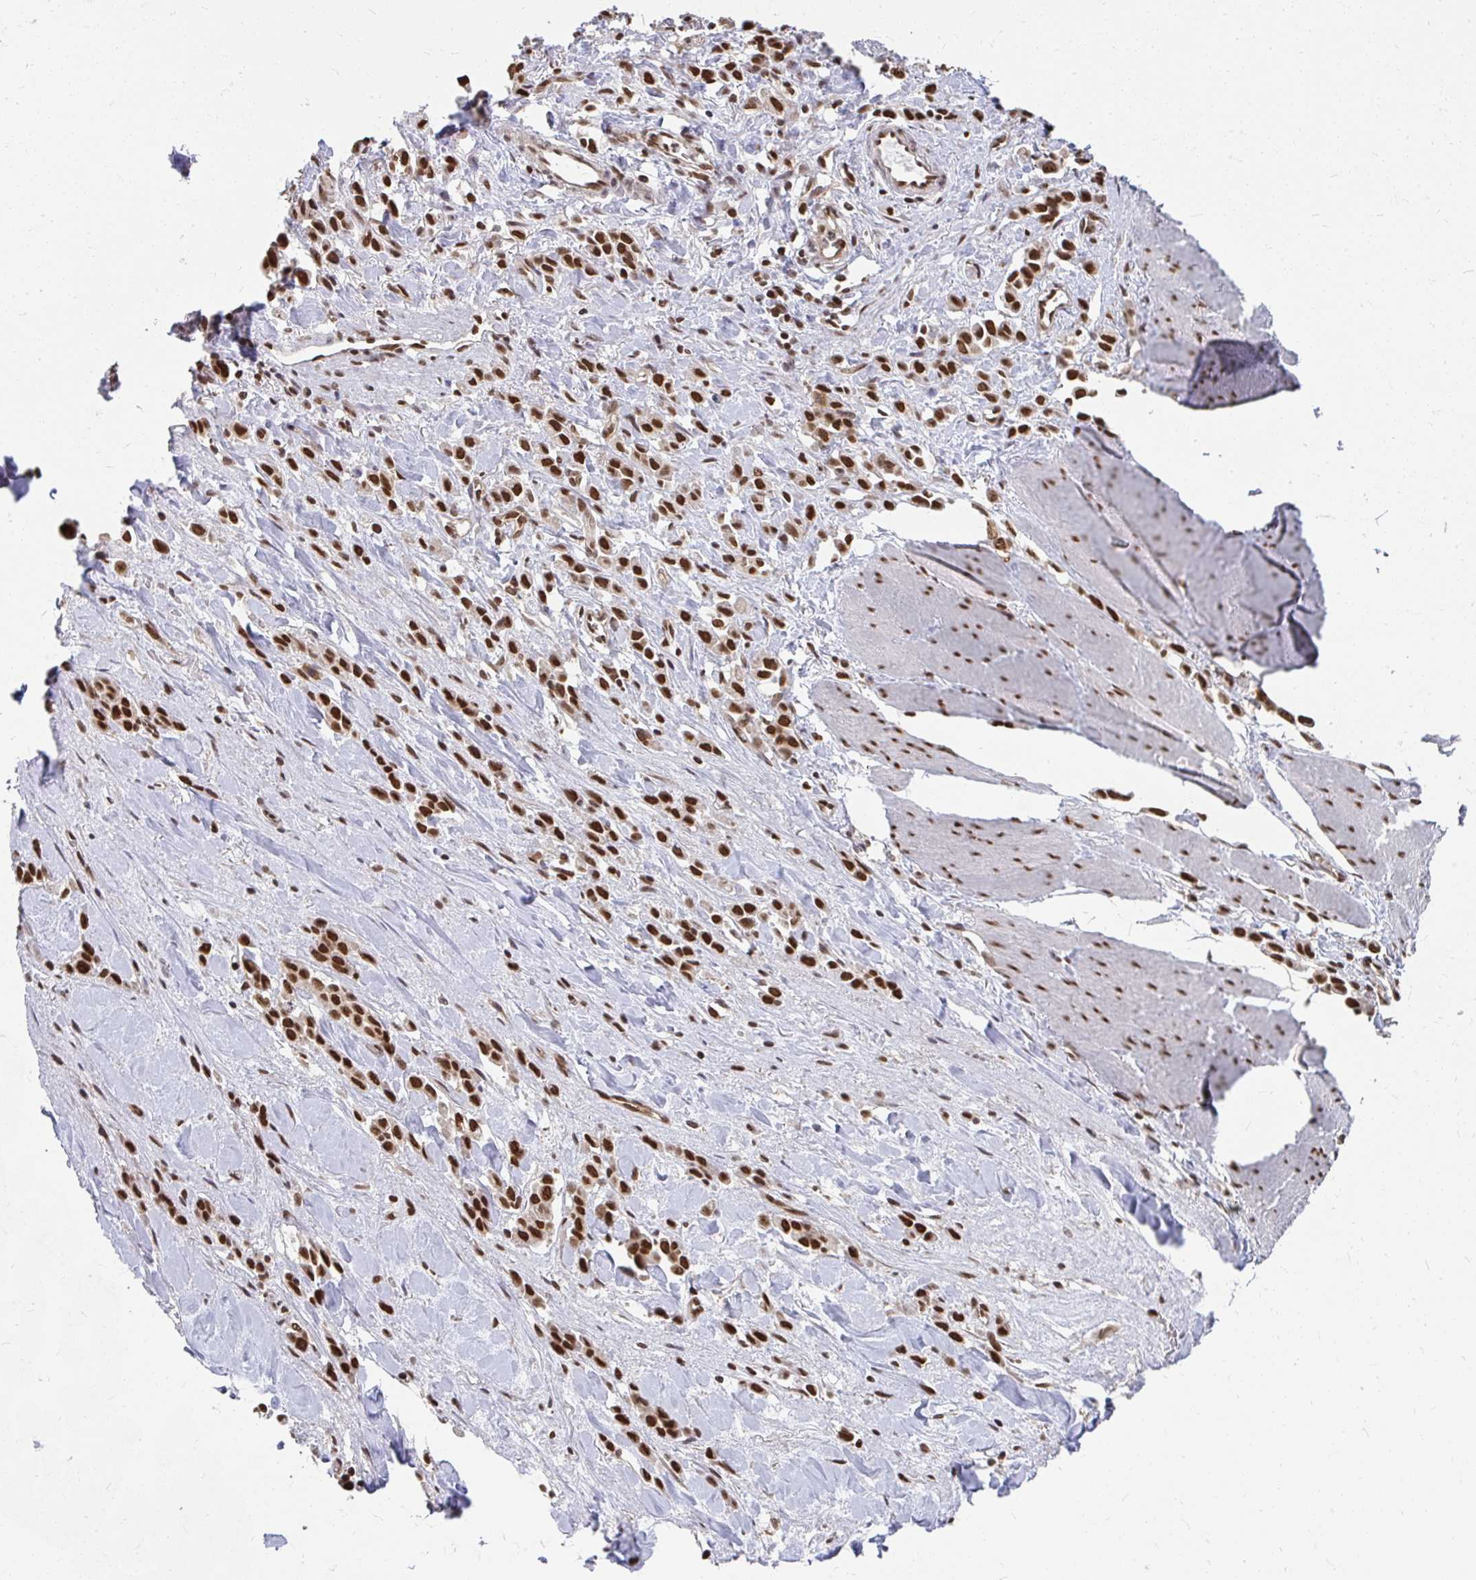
{"staining": {"intensity": "strong", "quantity": ">75%", "location": "nuclear"}, "tissue": "stomach cancer", "cell_type": "Tumor cells", "image_type": "cancer", "snomed": [{"axis": "morphology", "description": "Adenocarcinoma, NOS"}, {"axis": "topography", "description": "Stomach"}], "caption": "Immunohistochemistry (IHC) micrograph of neoplastic tissue: stomach adenocarcinoma stained using immunohistochemistry (IHC) shows high levels of strong protein expression localized specifically in the nuclear of tumor cells, appearing as a nuclear brown color.", "gene": "XPO1", "patient": {"sex": "male", "age": 47}}